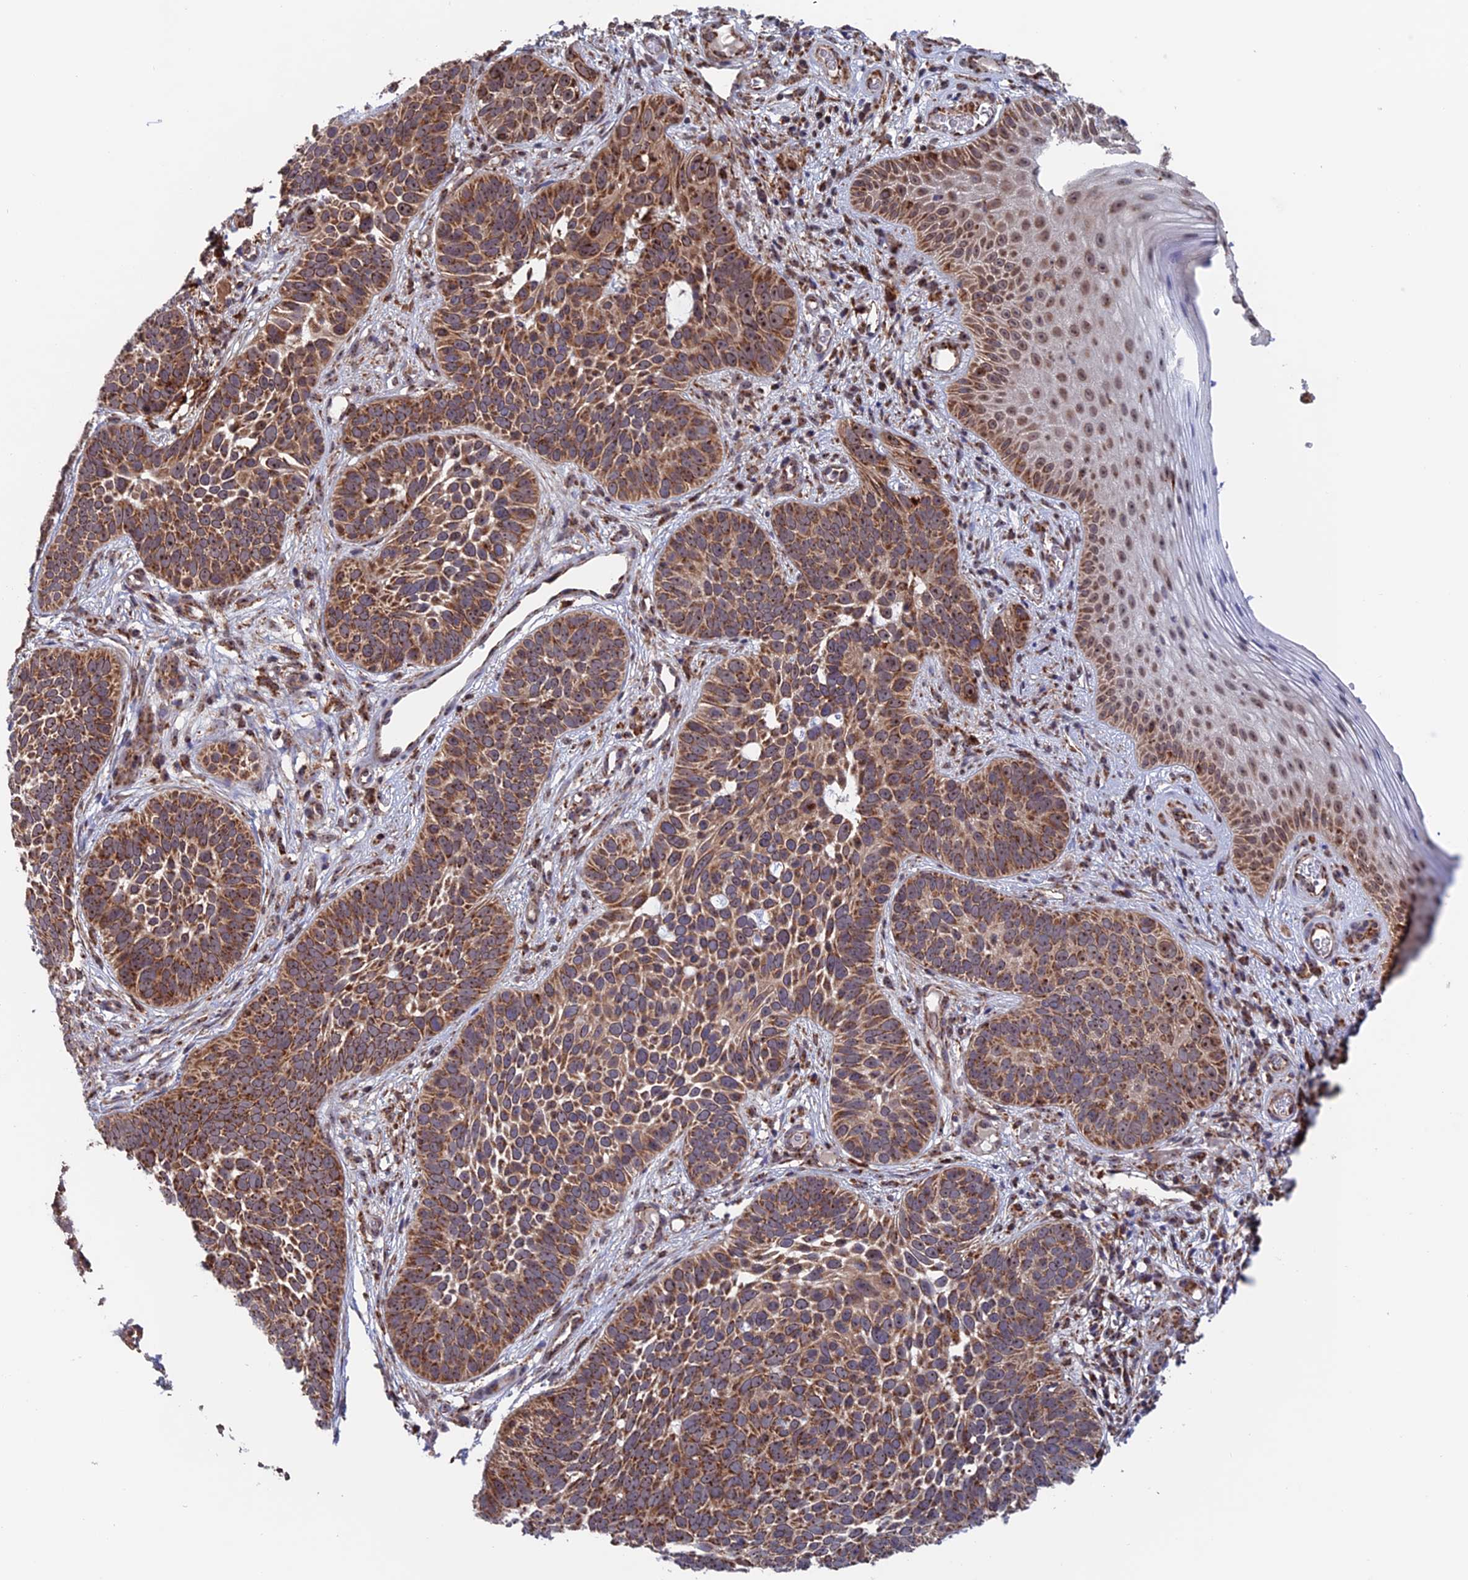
{"staining": {"intensity": "moderate", "quantity": ">75%", "location": "cytoplasmic/membranous"}, "tissue": "skin cancer", "cell_type": "Tumor cells", "image_type": "cancer", "snomed": [{"axis": "morphology", "description": "Basal cell carcinoma"}, {"axis": "topography", "description": "Skin"}], "caption": "Protein expression analysis of human skin basal cell carcinoma reveals moderate cytoplasmic/membranous positivity in about >75% of tumor cells.", "gene": "DTYMK", "patient": {"sex": "male", "age": 89}}